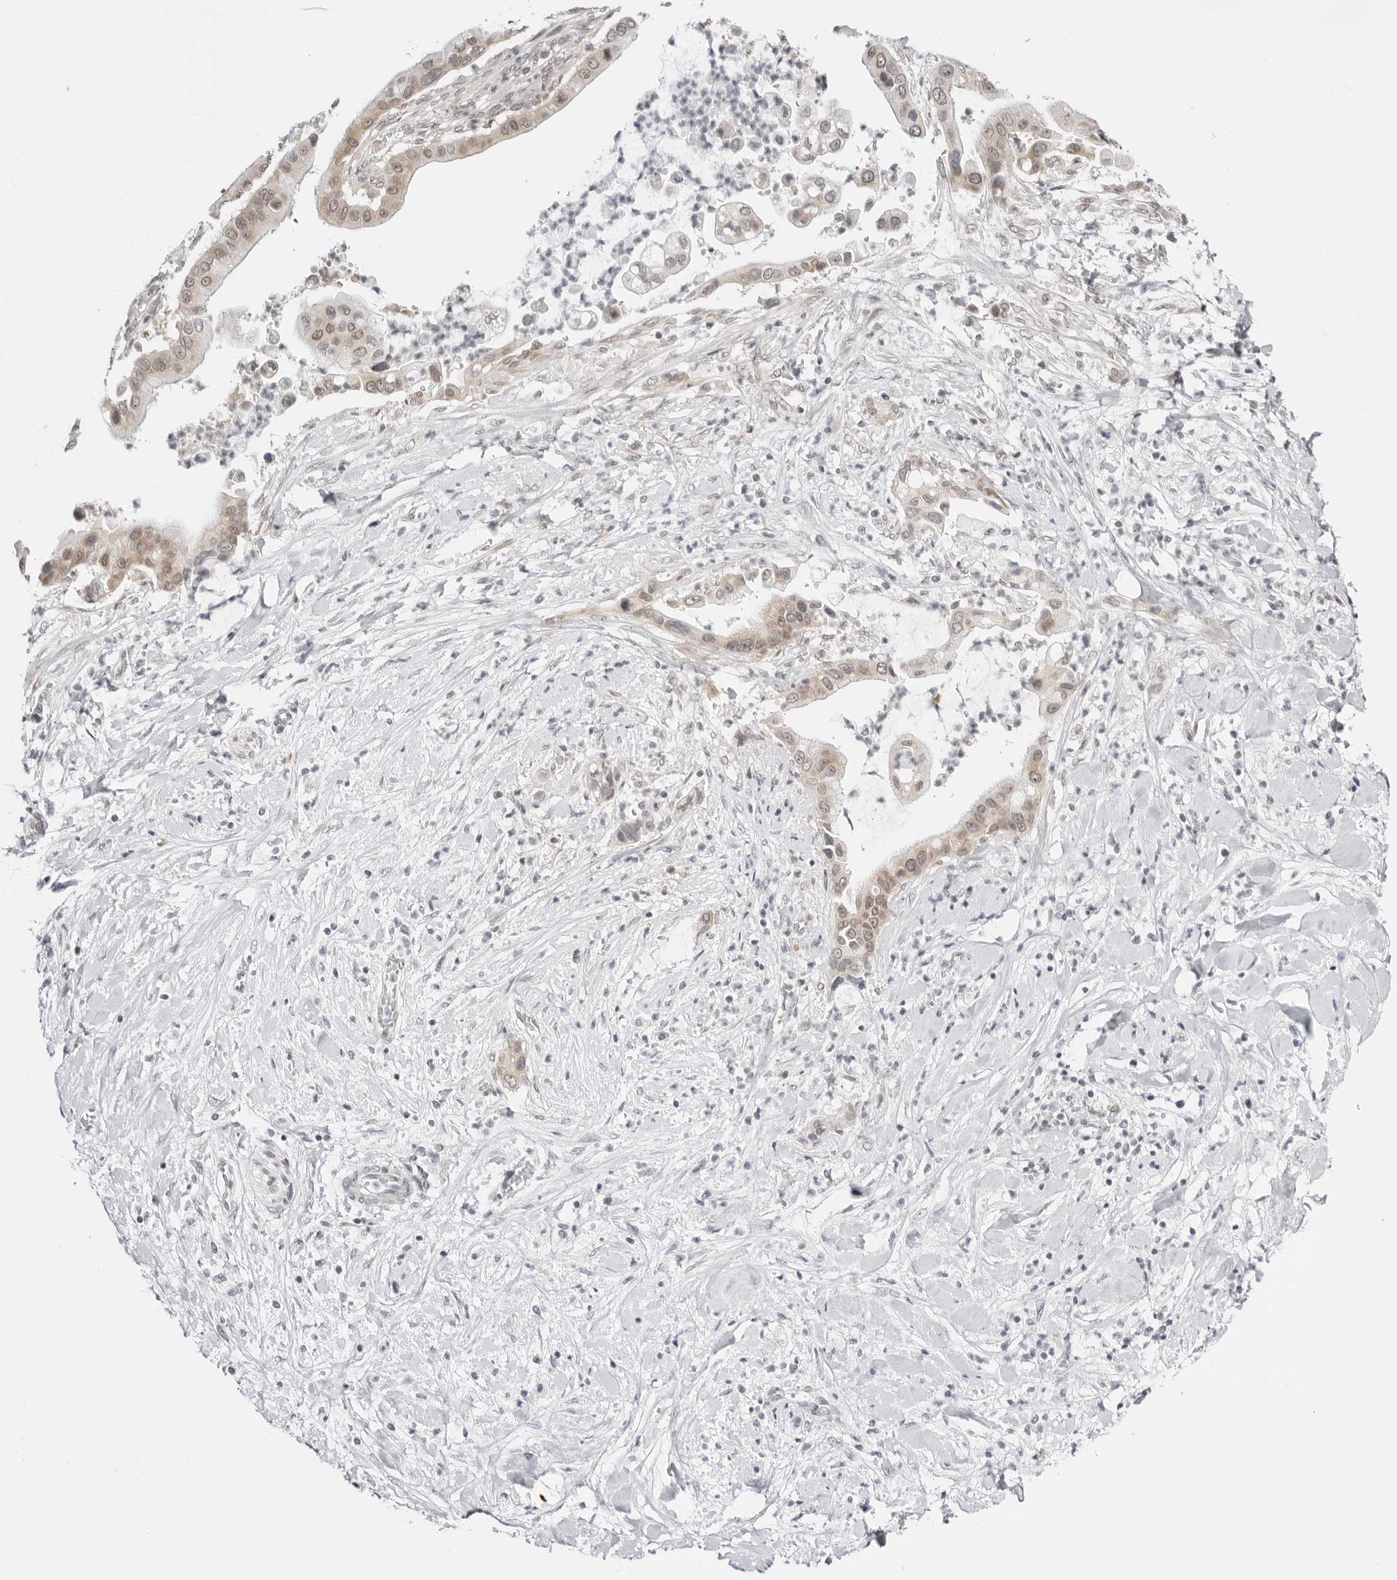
{"staining": {"intensity": "weak", "quantity": "25%-75%", "location": "cytoplasmic/membranous,nuclear"}, "tissue": "liver cancer", "cell_type": "Tumor cells", "image_type": "cancer", "snomed": [{"axis": "morphology", "description": "Cholangiocarcinoma"}, {"axis": "topography", "description": "Liver"}], "caption": "DAB immunohistochemical staining of liver cancer (cholangiocarcinoma) demonstrates weak cytoplasmic/membranous and nuclear protein expression in about 25%-75% of tumor cells.", "gene": "PPP2R5C", "patient": {"sex": "female", "age": 54}}